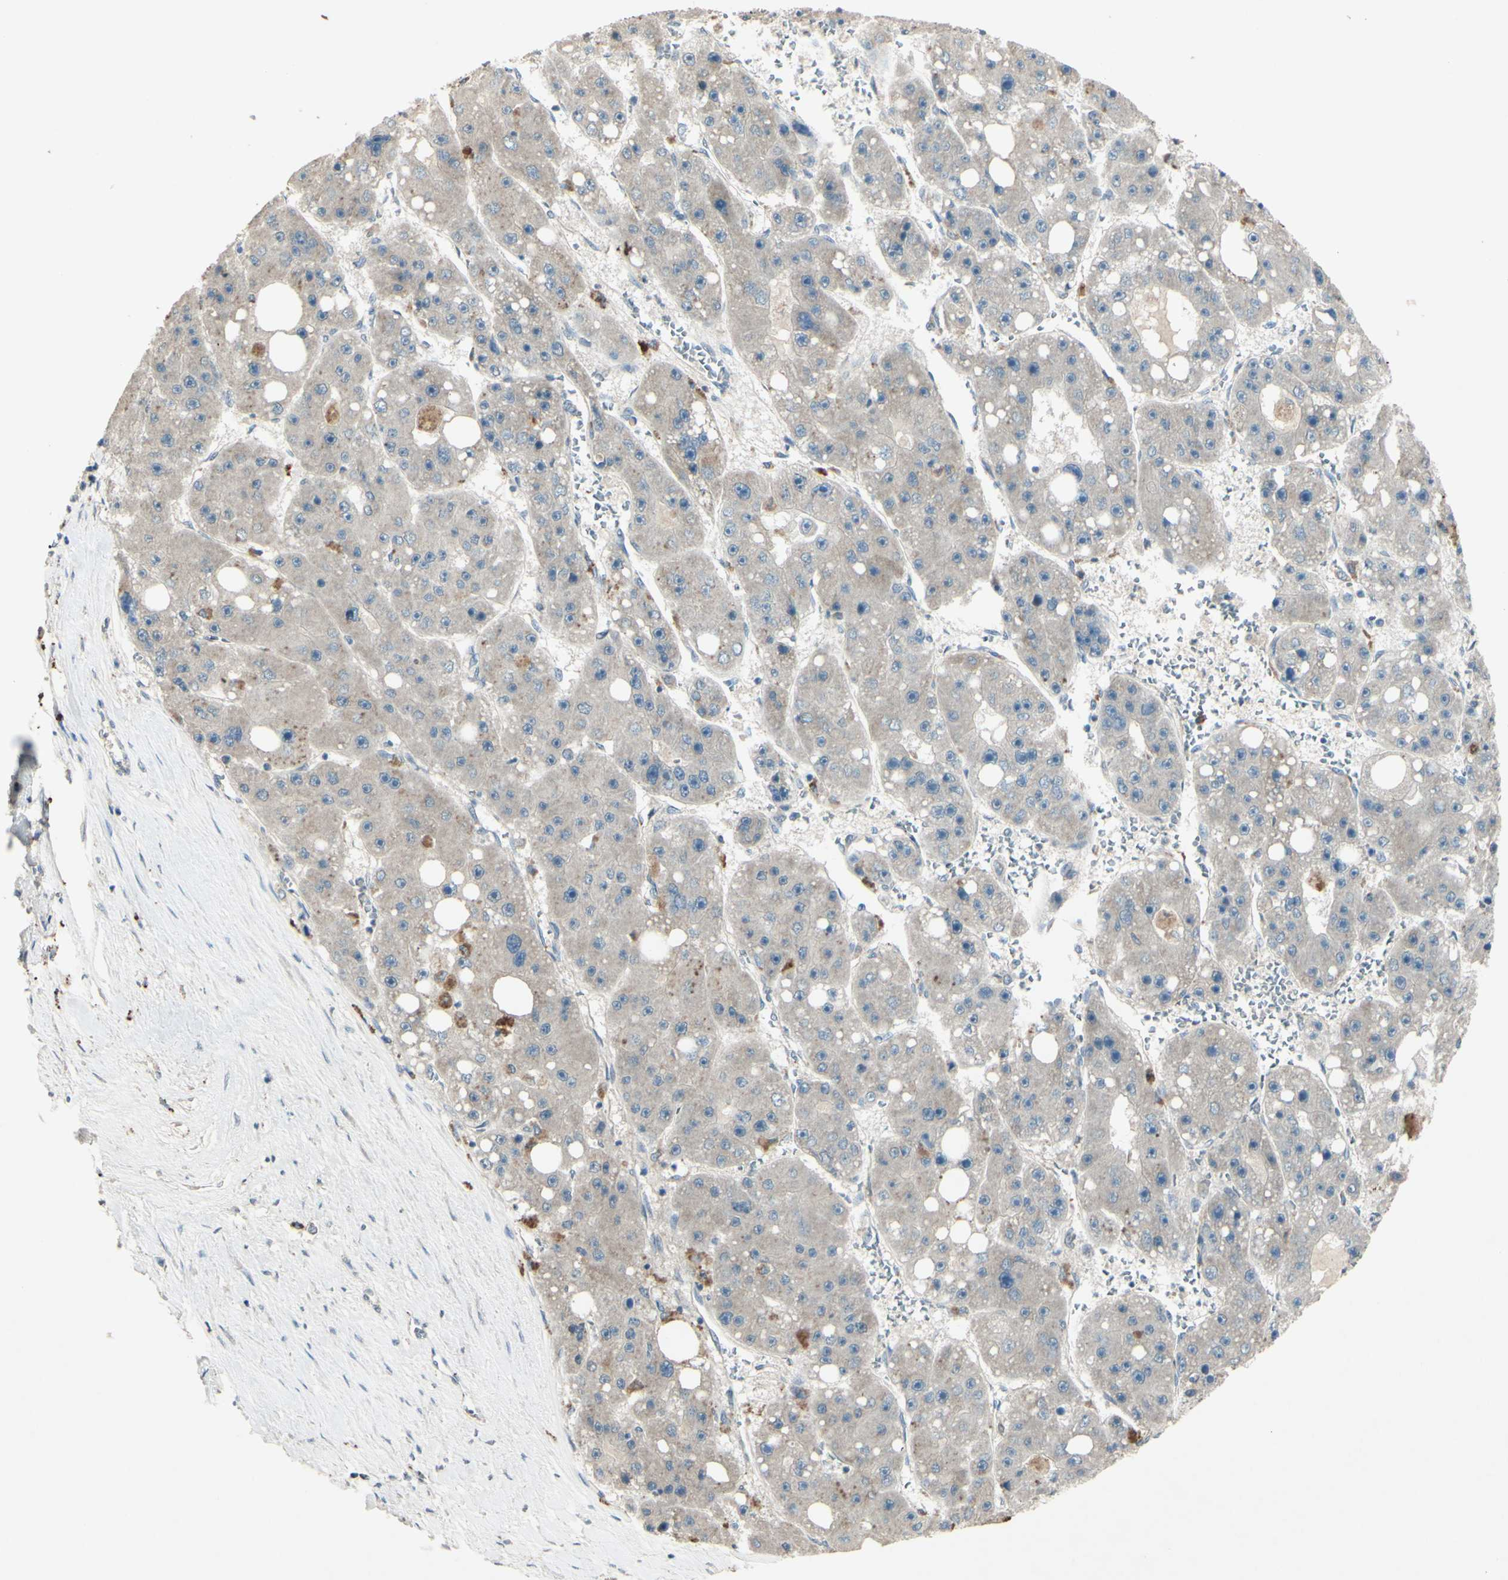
{"staining": {"intensity": "weak", "quantity": "<25%", "location": "cytoplasmic/membranous"}, "tissue": "liver cancer", "cell_type": "Tumor cells", "image_type": "cancer", "snomed": [{"axis": "morphology", "description": "Carcinoma, Hepatocellular, NOS"}, {"axis": "topography", "description": "Liver"}], "caption": "Liver cancer was stained to show a protein in brown. There is no significant expression in tumor cells.", "gene": "TIMM21", "patient": {"sex": "female", "age": 61}}